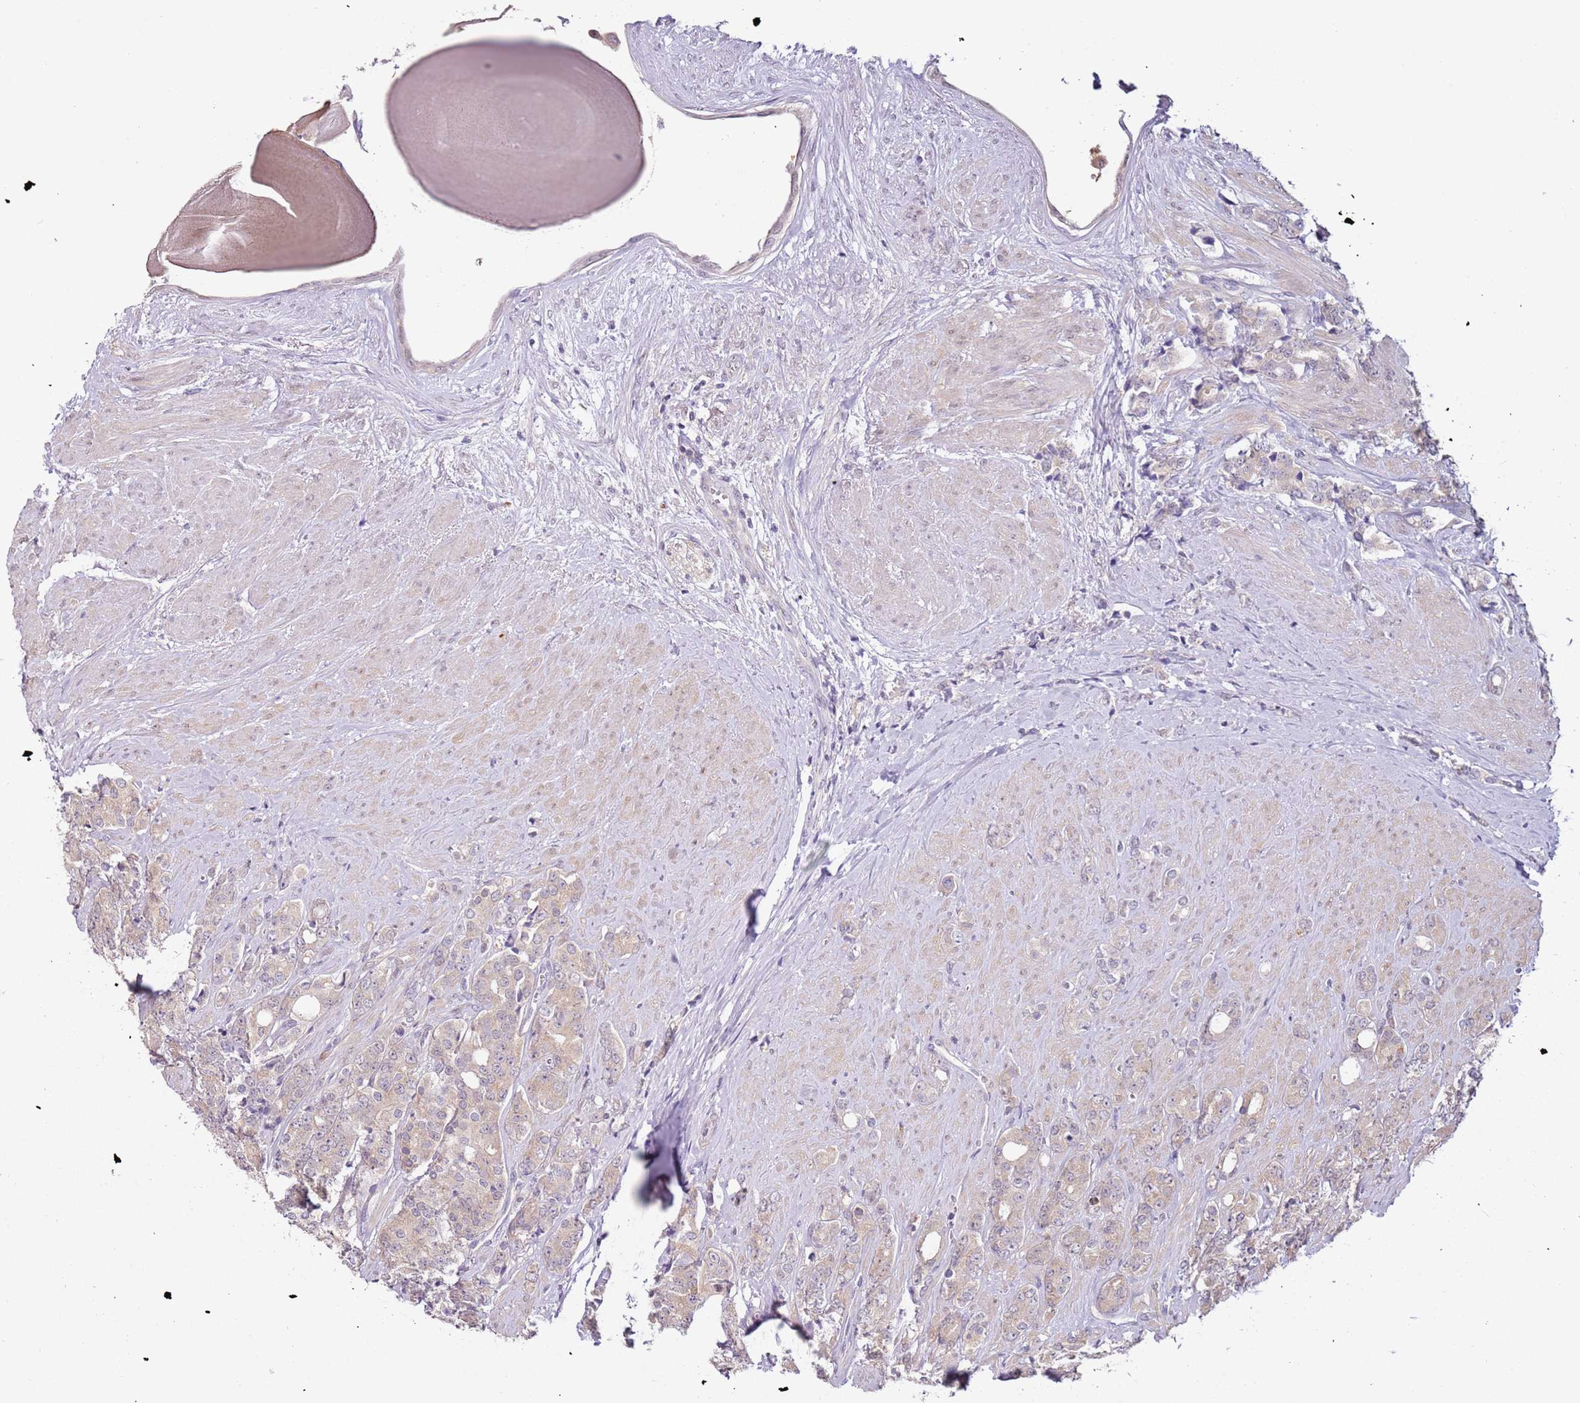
{"staining": {"intensity": "weak", "quantity": ">75%", "location": "cytoplasmic/membranous"}, "tissue": "prostate cancer", "cell_type": "Tumor cells", "image_type": "cancer", "snomed": [{"axis": "morphology", "description": "Adenocarcinoma, High grade"}, {"axis": "topography", "description": "Prostate"}], "caption": "A brown stain shows weak cytoplasmic/membranous expression of a protein in human high-grade adenocarcinoma (prostate) tumor cells.", "gene": "MDH1", "patient": {"sex": "male", "age": 62}}